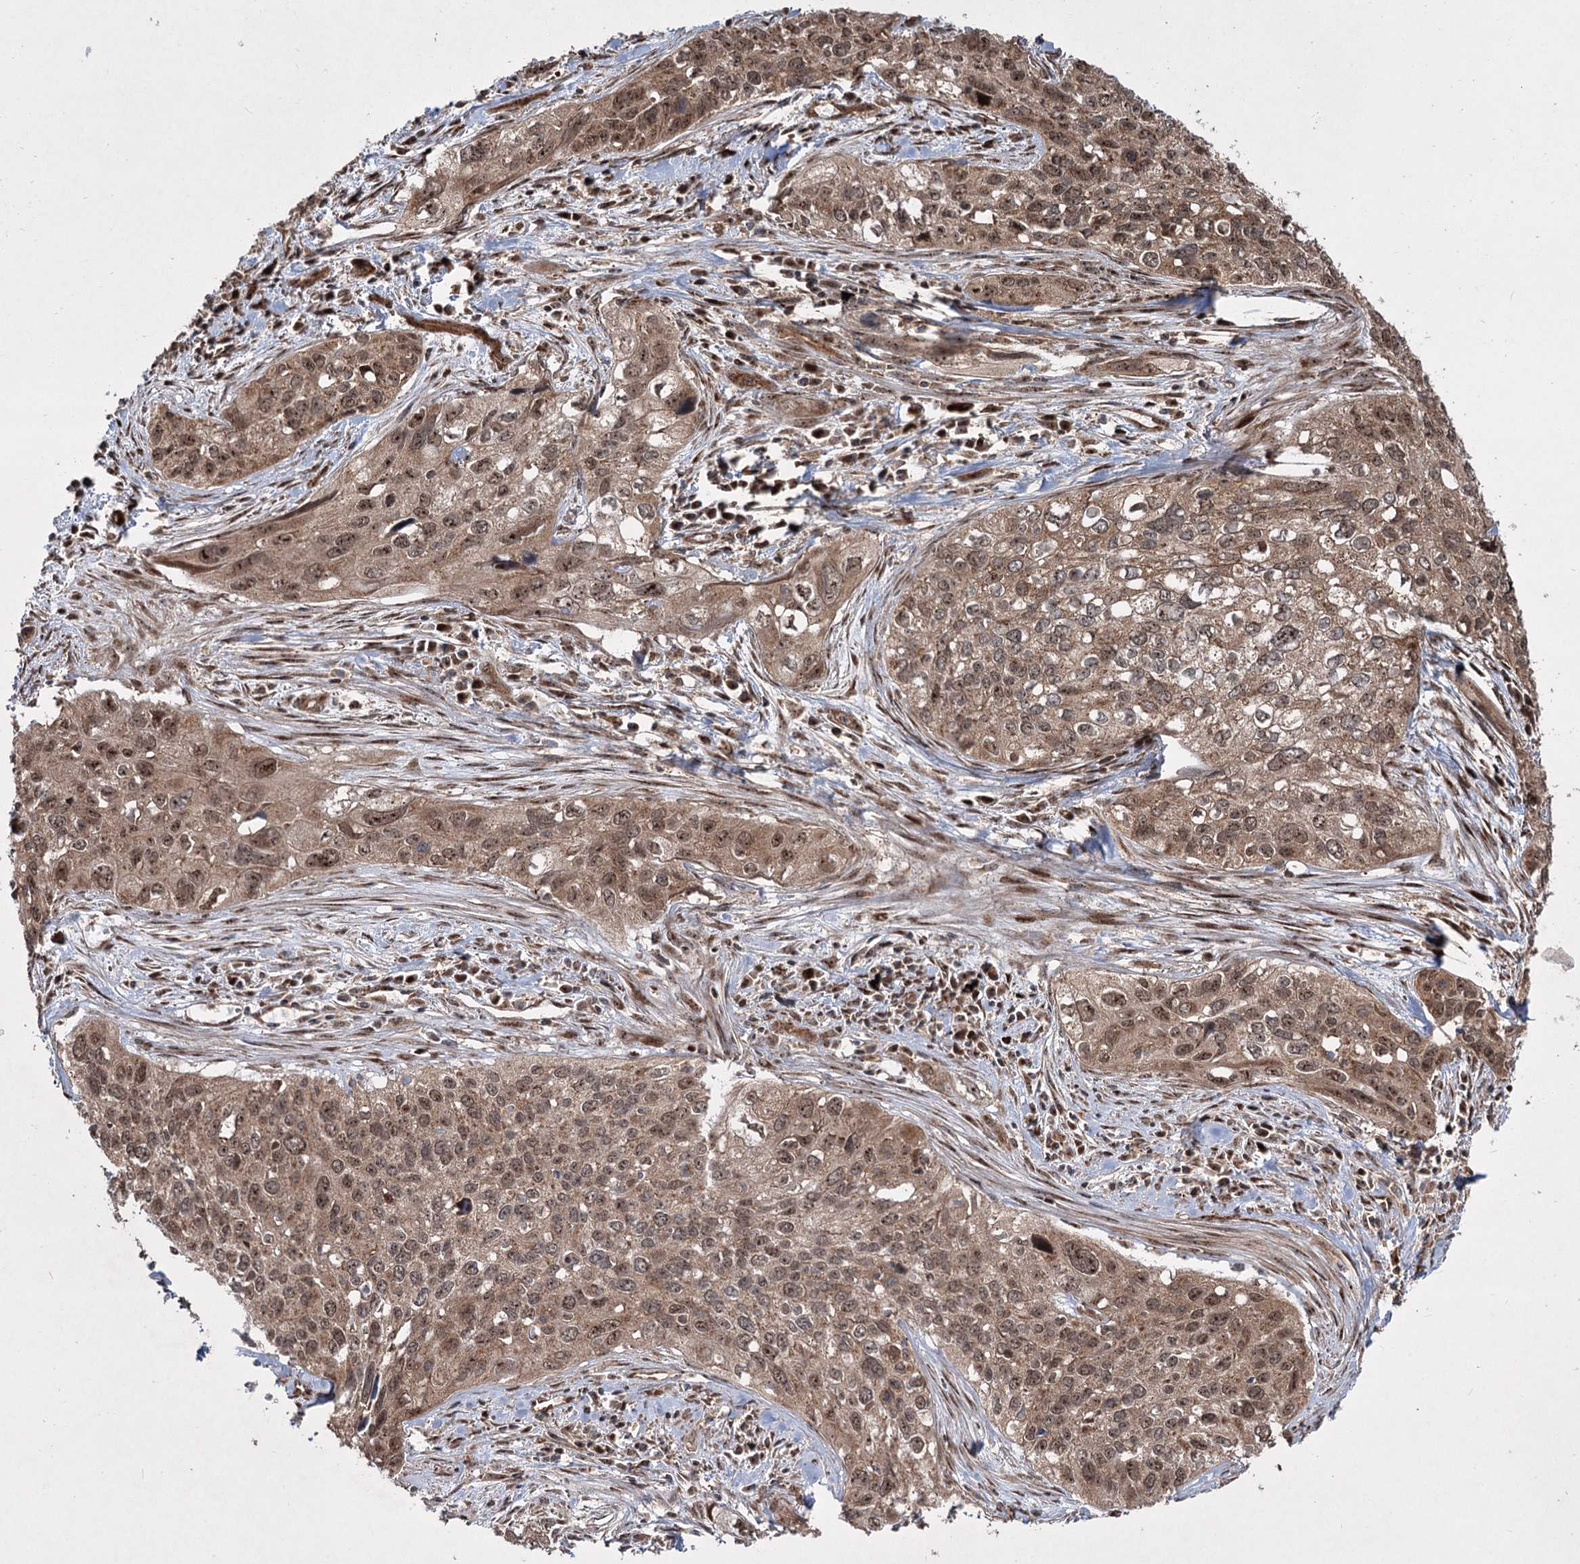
{"staining": {"intensity": "moderate", "quantity": ">75%", "location": "cytoplasmic/membranous,nuclear"}, "tissue": "cervical cancer", "cell_type": "Tumor cells", "image_type": "cancer", "snomed": [{"axis": "morphology", "description": "Squamous cell carcinoma, NOS"}, {"axis": "topography", "description": "Cervix"}], "caption": "A photomicrograph of squamous cell carcinoma (cervical) stained for a protein demonstrates moderate cytoplasmic/membranous and nuclear brown staining in tumor cells.", "gene": "SERINC5", "patient": {"sex": "female", "age": 55}}